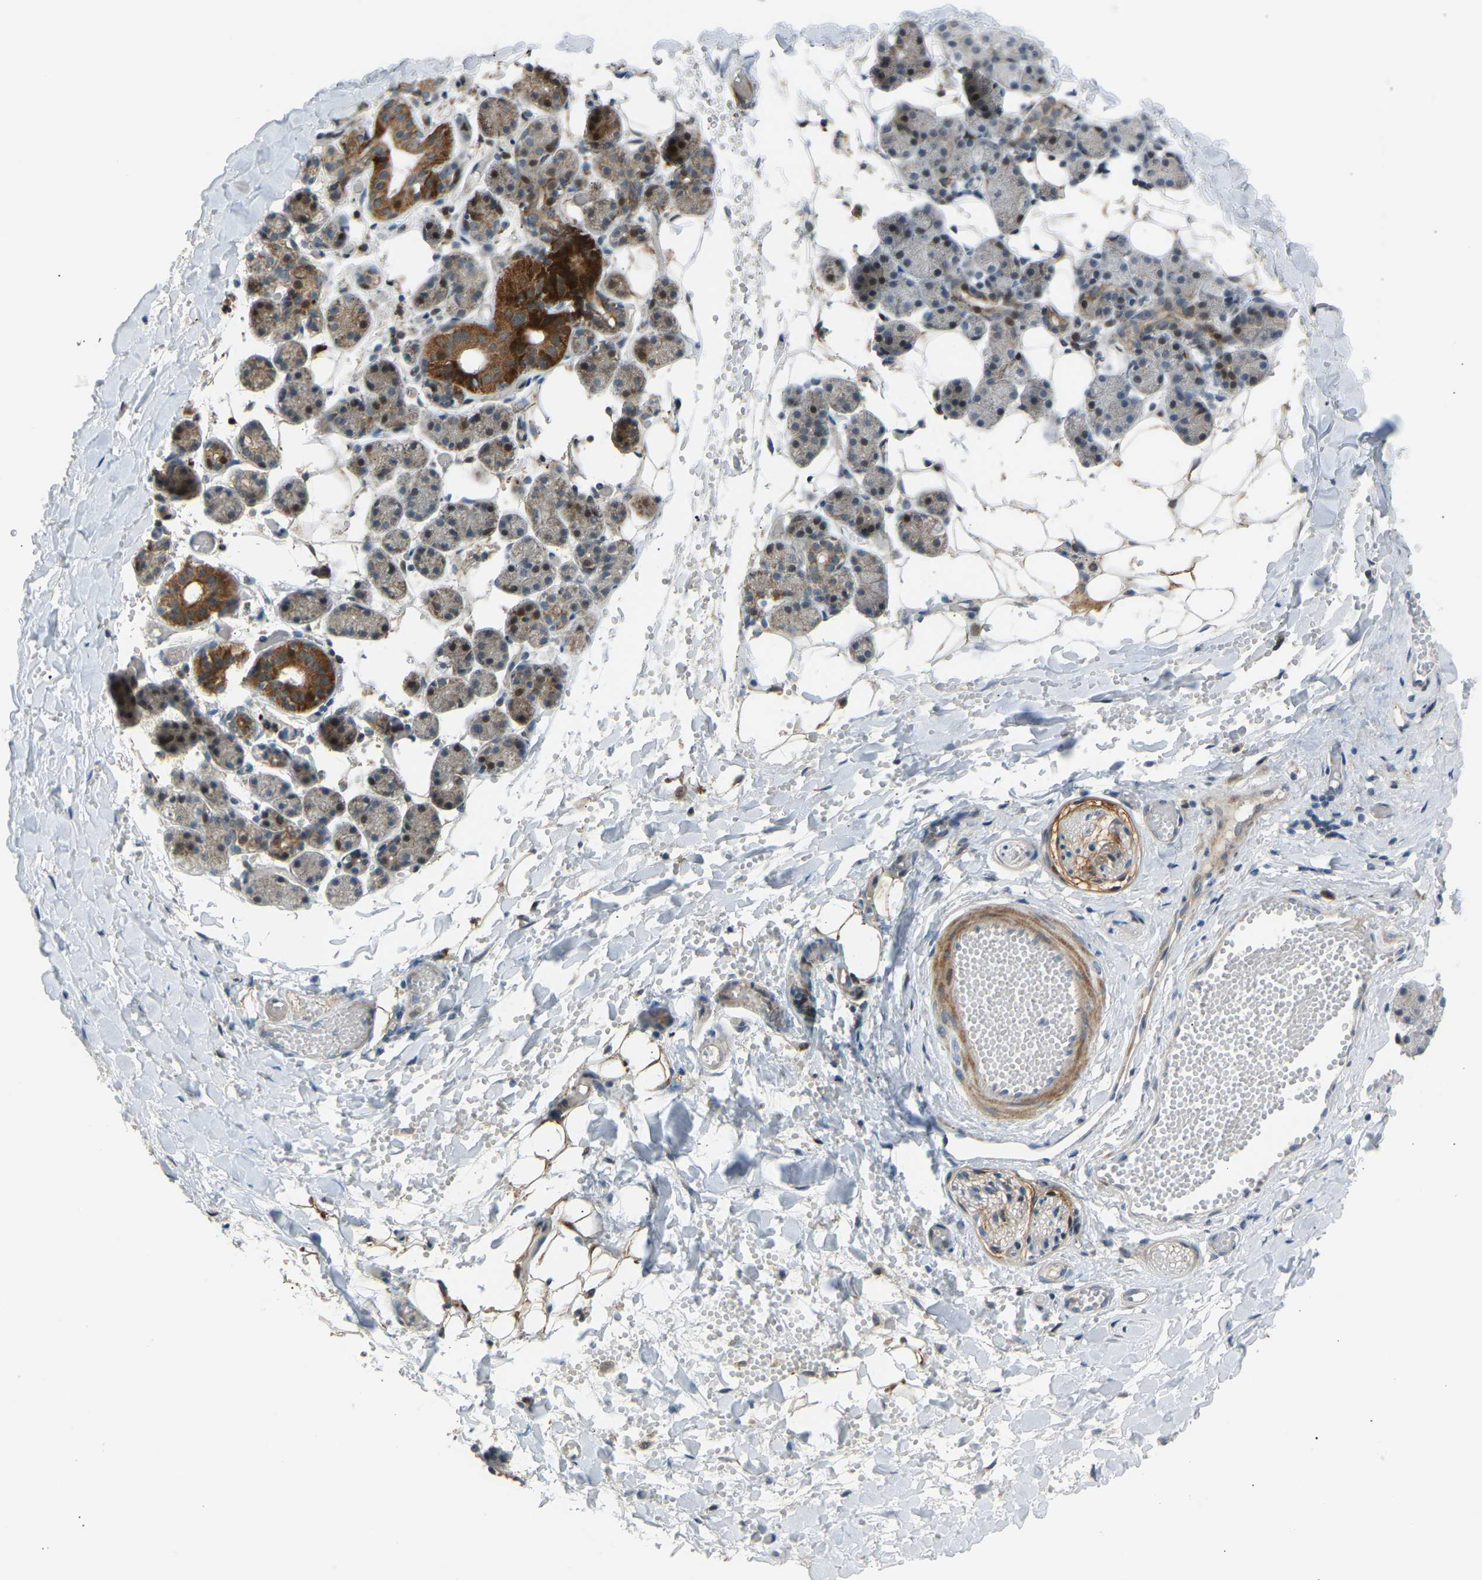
{"staining": {"intensity": "strong", "quantity": "<25%", "location": "cytoplasmic/membranous,nuclear"}, "tissue": "salivary gland", "cell_type": "Glandular cells", "image_type": "normal", "snomed": [{"axis": "morphology", "description": "Normal tissue, NOS"}, {"axis": "topography", "description": "Salivary gland"}], "caption": "Immunohistochemical staining of benign human salivary gland demonstrates medium levels of strong cytoplasmic/membranous,nuclear expression in about <25% of glandular cells.", "gene": "VPS41", "patient": {"sex": "female", "age": 33}}